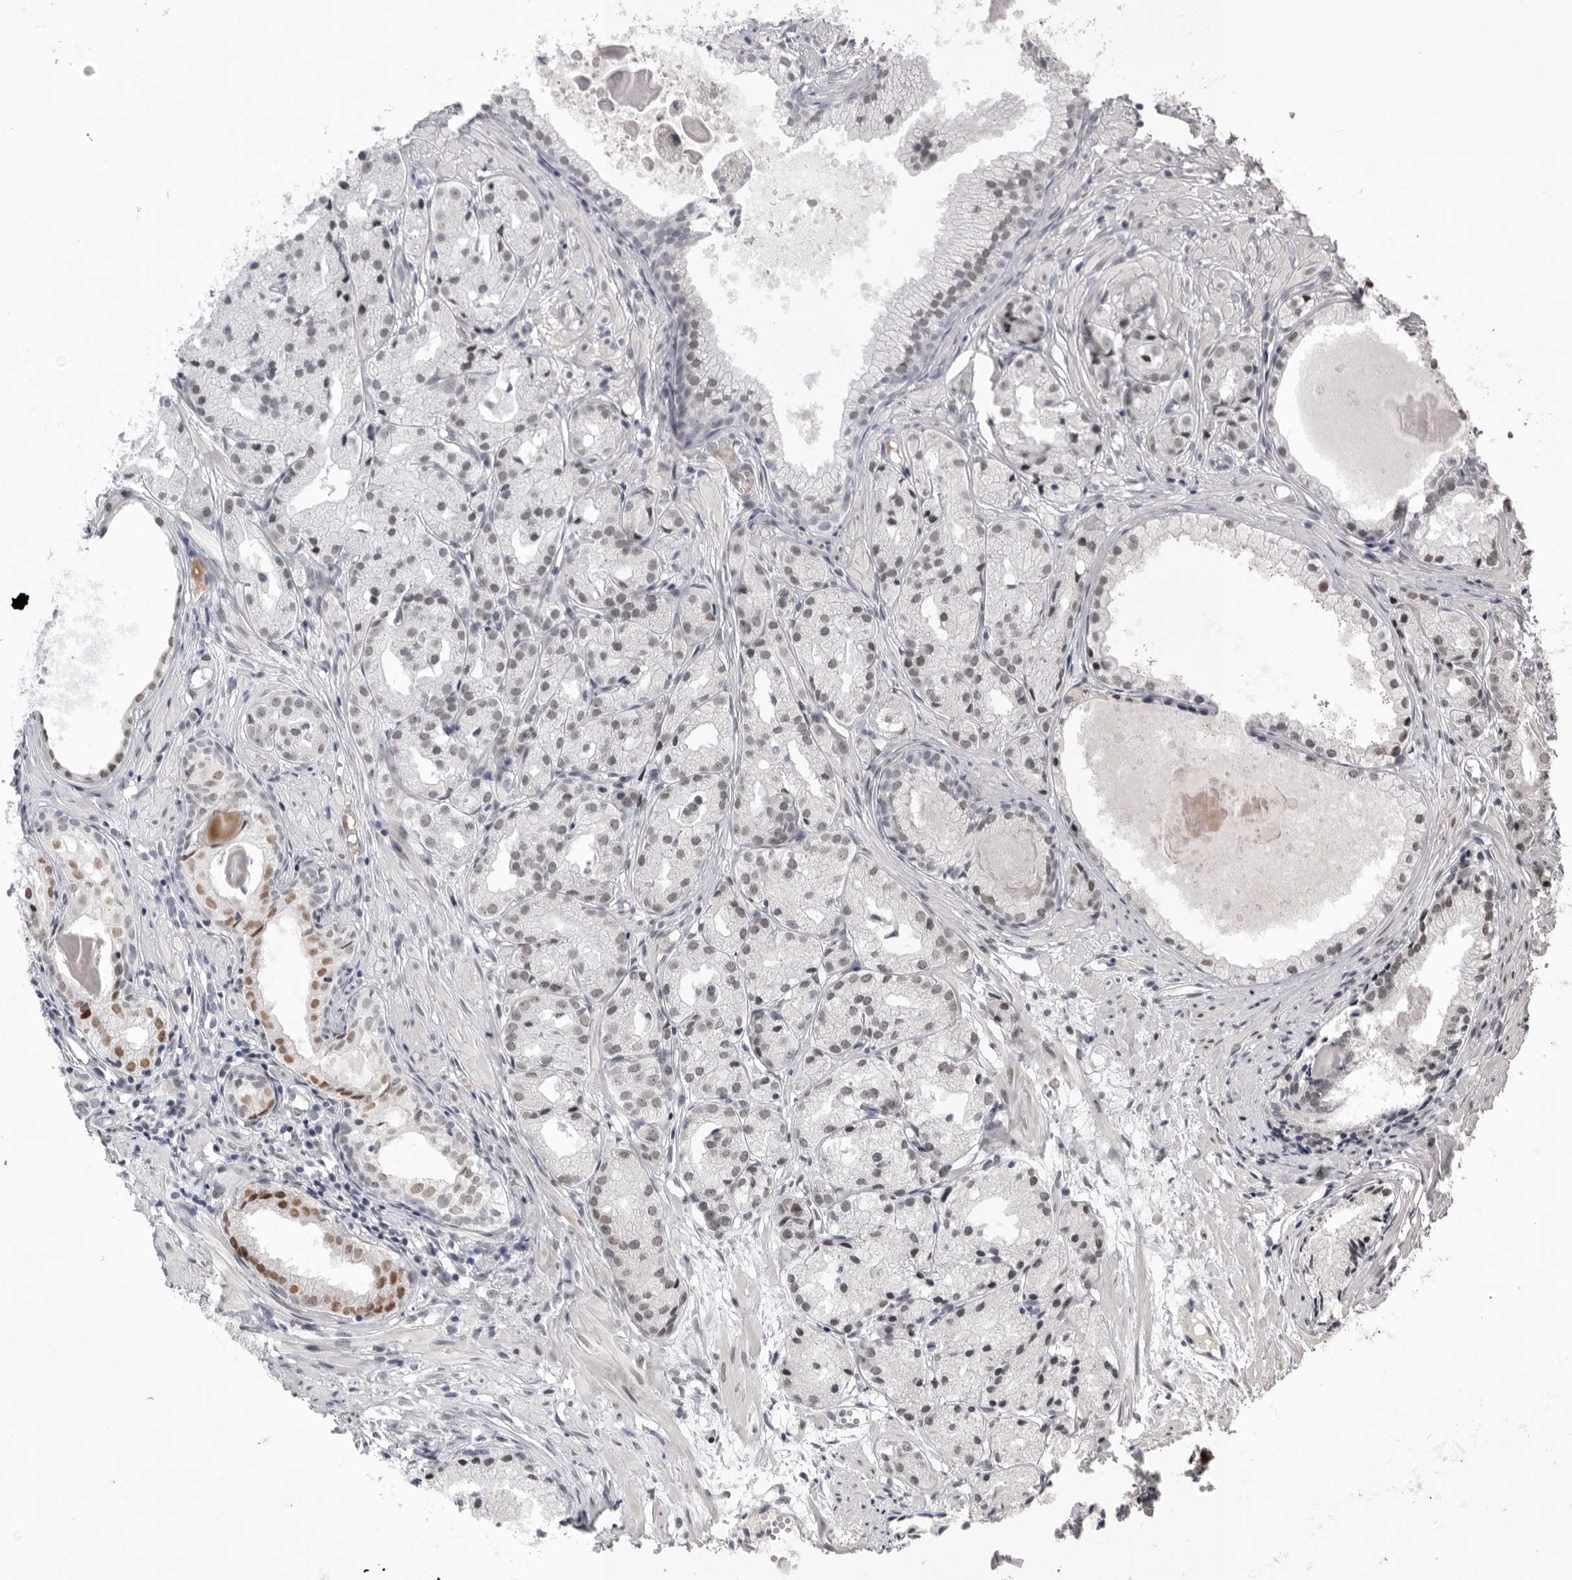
{"staining": {"intensity": "weak", "quantity": ">75%", "location": "nuclear"}, "tissue": "prostate cancer", "cell_type": "Tumor cells", "image_type": "cancer", "snomed": [{"axis": "morphology", "description": "Adenocarcinoma, Low grade"}, {"axis": "topography", "description": "Prostate"}], "caption": "Human prostate low-grade adenocarcinoma stained with a protein marker reveals weak staining in tumor cells.", "gene": "POU5F1", "patient": {"sex": "male", "age": 88}}